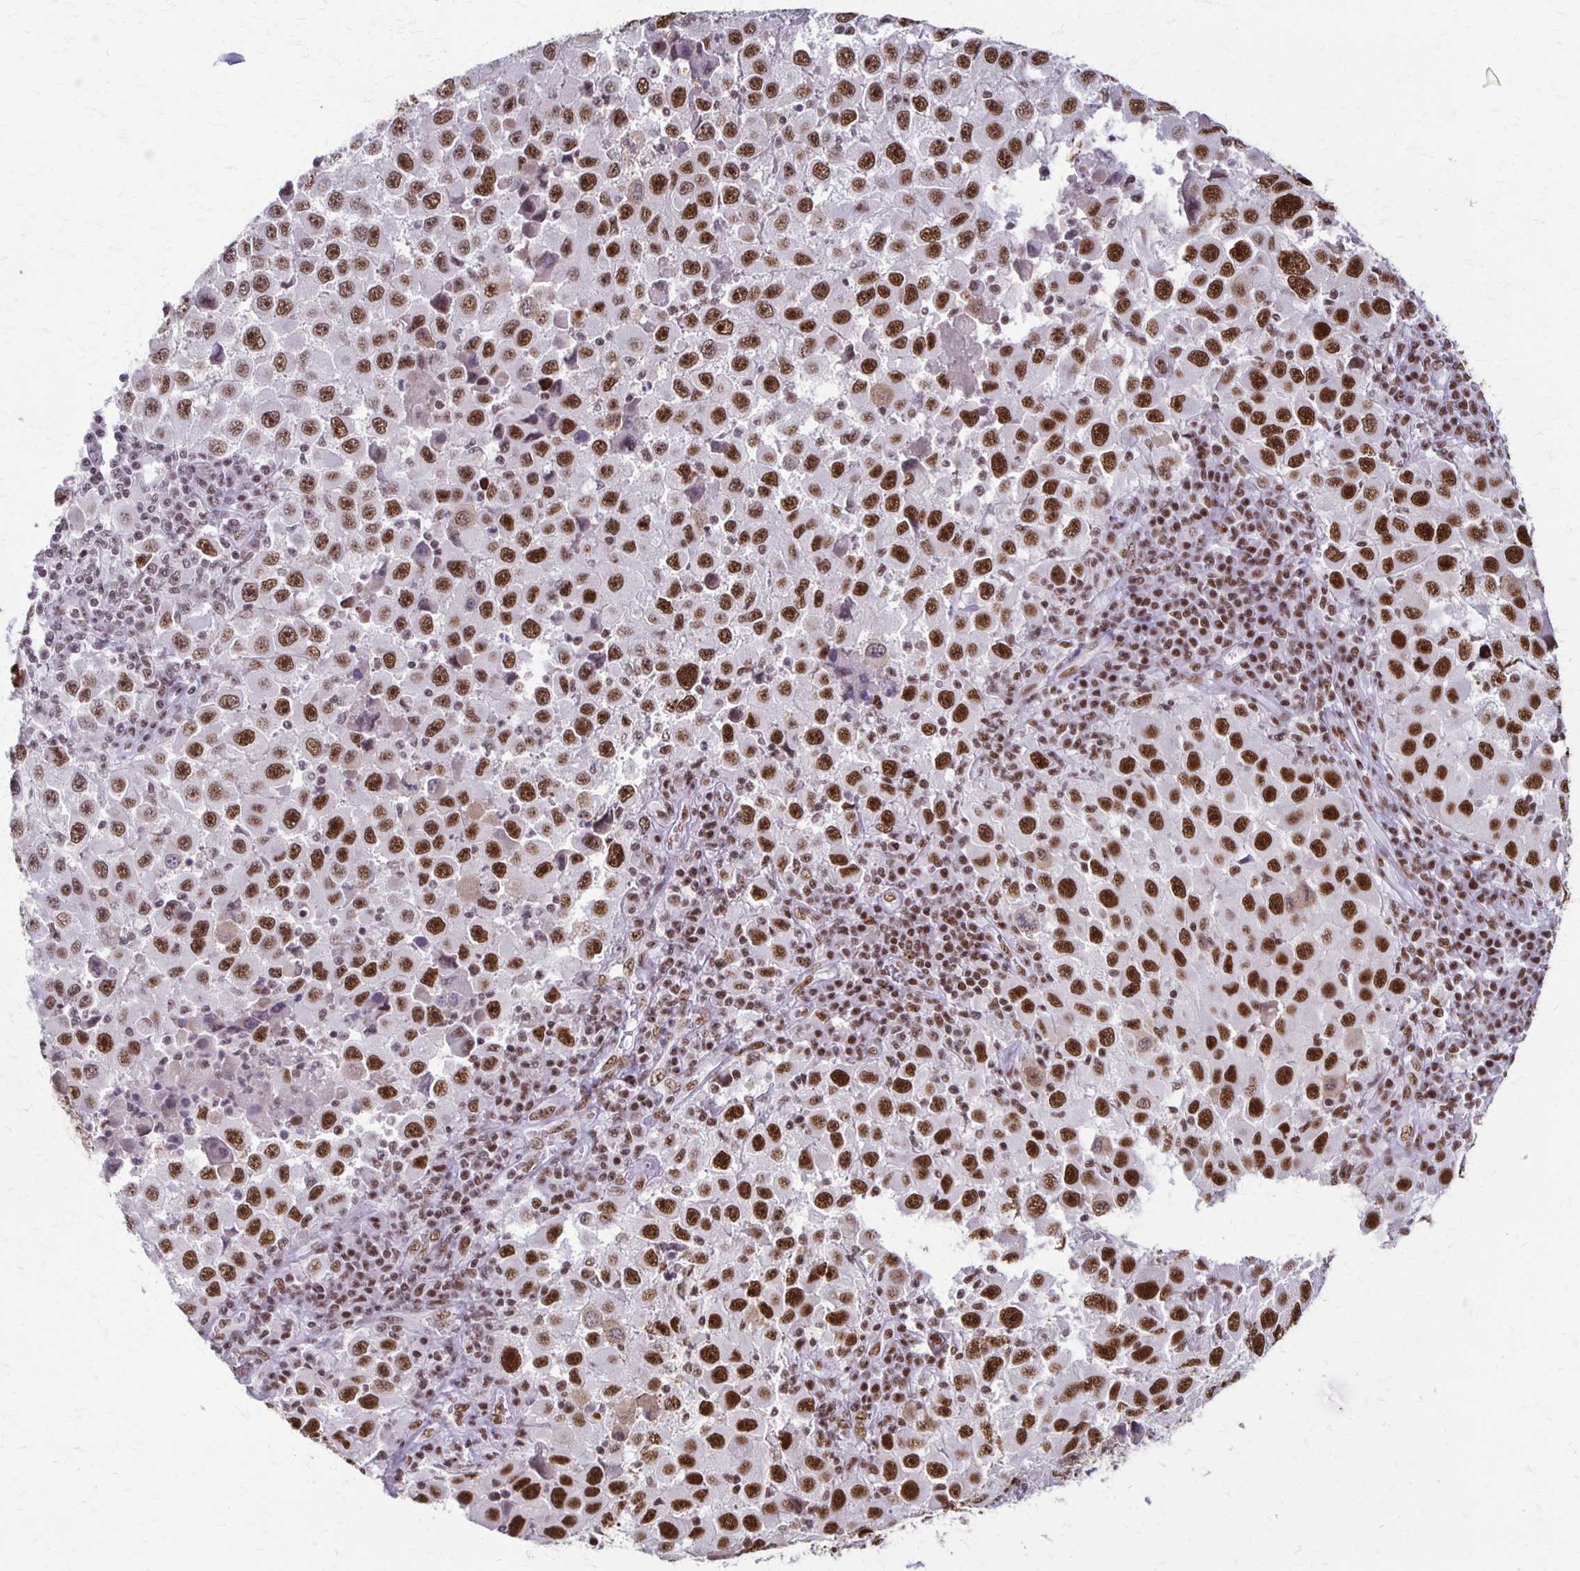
{"staining": {"intensity": "strong", "quantity": "25%-75%", "location": "nuclear"}, "tissue": "melanoma", "cell_type": "Tumor cells", "image_type": "cancer", "snomed": [{"axis": "morphology", "description": "Malignant melanoma, Metastatic site"}, {"axis": "topography", "description": "Lymph node"}], "caption": "Immunohistochemistry (IHC) (DAB (3,3'-diaminobenzidine)) staining of human melanoma demonstrates strong nuclear protein positivity in approximately 25%-75% of tumor cells. The staining was performed using DAB (3,3'-diaminobenzidine), with brown indicating positive protein expression. Nuclei are stained blue with hematoxylin.", "gene": "XRCC6", "patient": {"sex": "female", "age": 67}}